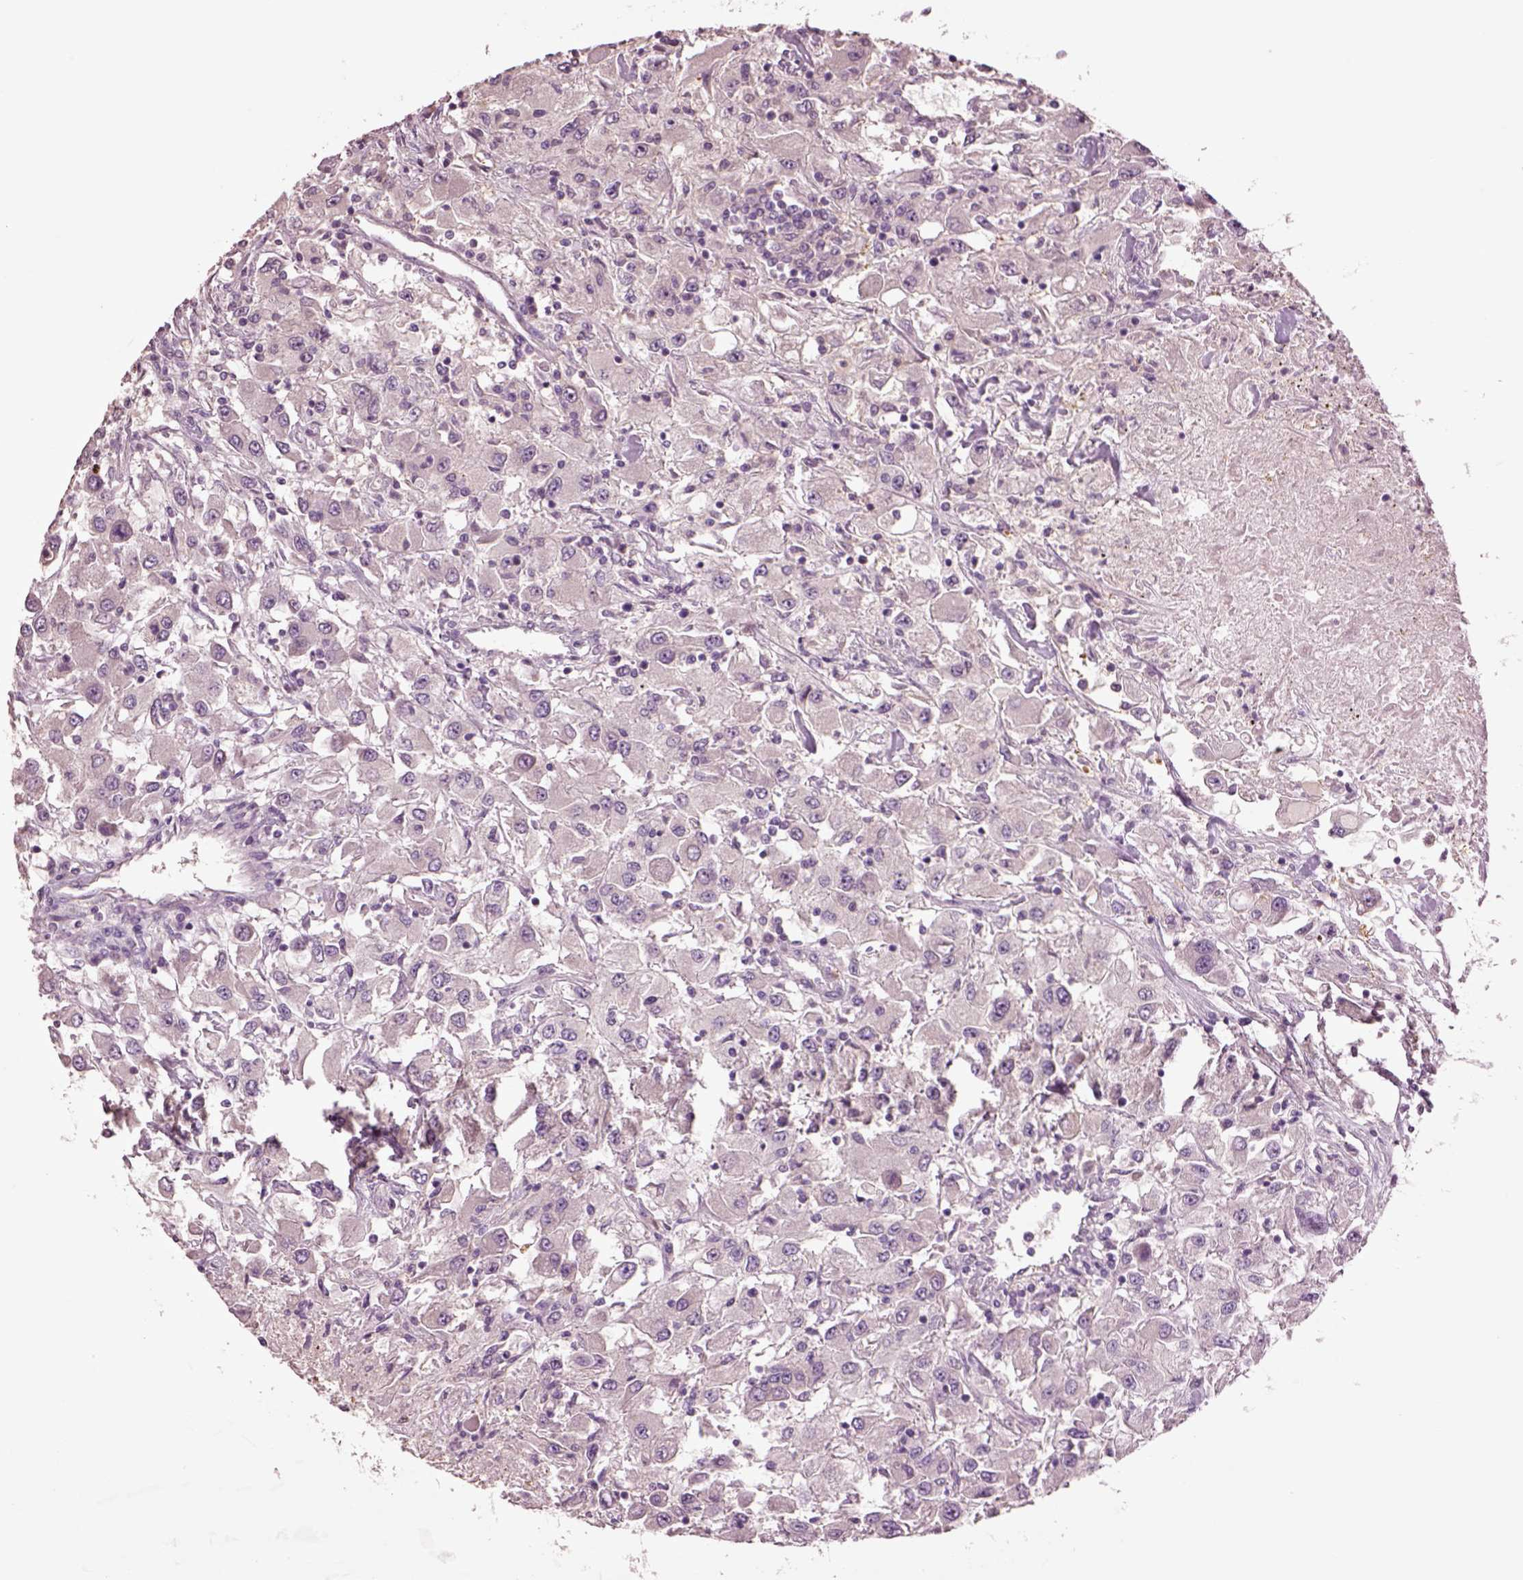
{"staining": {"intensity": "negative", "quantity": "none", "location": "none"}, "tissue": "renal cancer", "cell_type": "Tumor cells", "image_type": "cancer", "snomed": [{"axis": "morphology", "description": "Adenocarcinoma, NOS"}, {"axis": "topography", "description": "Kidney"}], "caption": "The image displays no staining of tumor cells in renal adenocarcinoma.", "gene": "CLPSL1", "patient": {"sex": "female", "age": 67}}